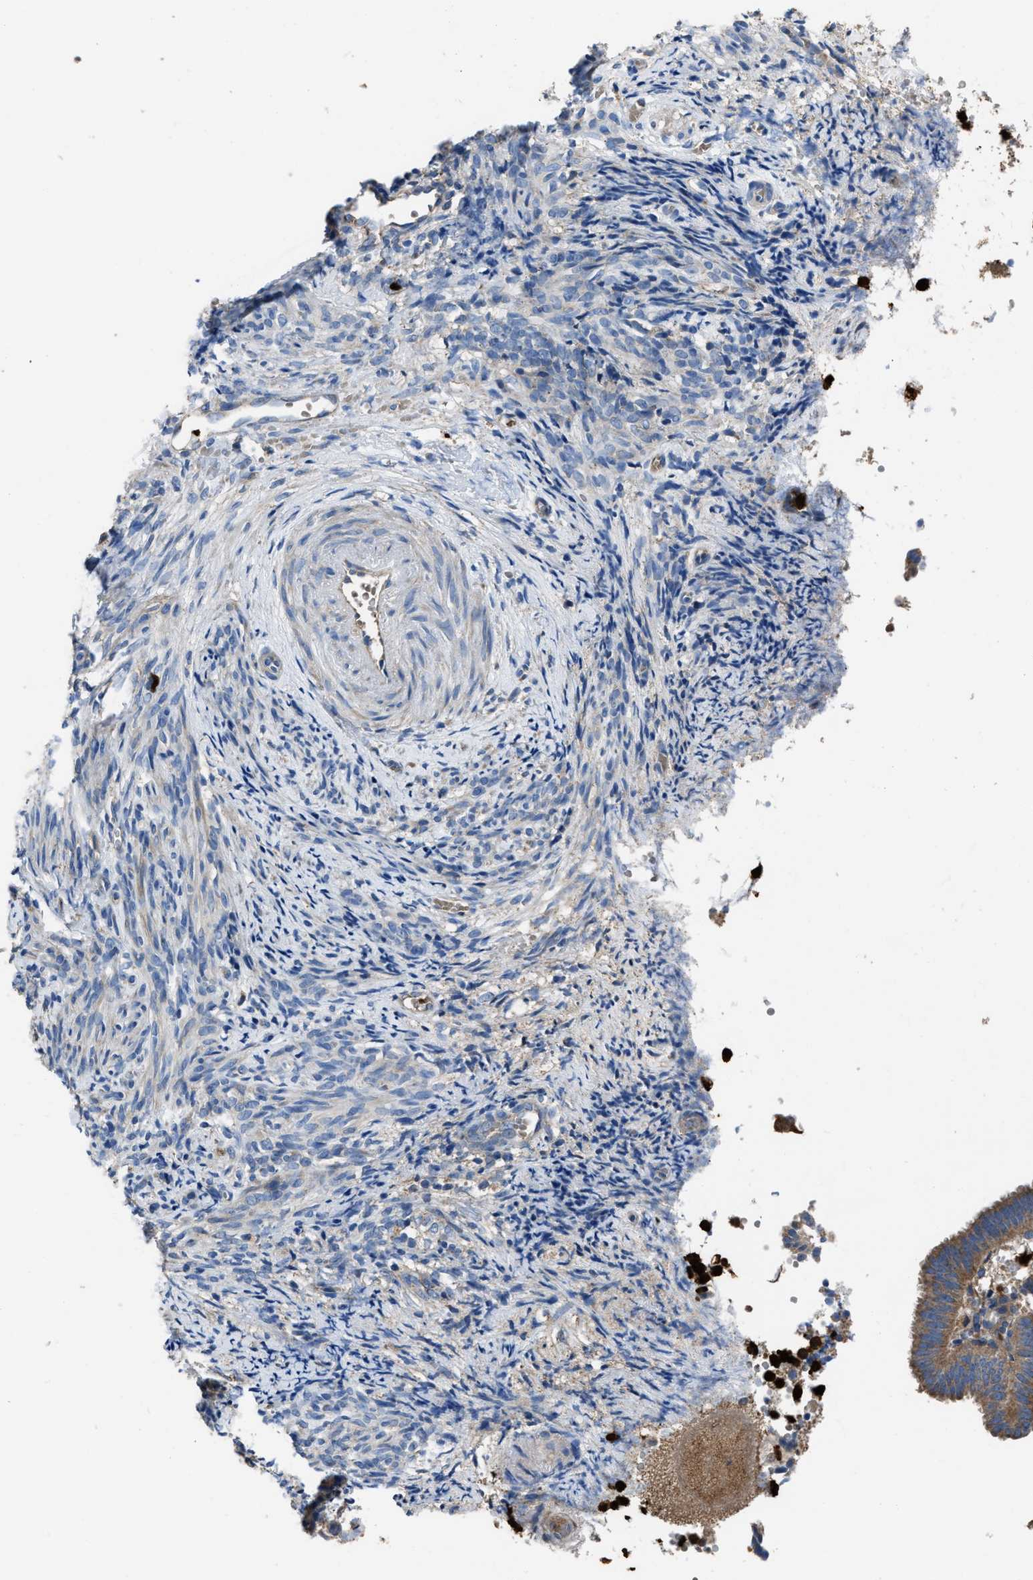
{"staining": {"intensity": "weak", "quantity": ">75%", "location": "cytoplasmic/membranous"}, "tissue": "endometrial cancer", "cell_type": "Tumor cells", "image_type": "cancer", "snomed": [{"axis": "morphology", "description": "Adenocarcinoma, NOS"}, {"axis": "topography", "description": "Endometrium"}], "caption": "Endometrial cancer (adenocarcinoma) stained with a protein marker demonstrates weak staining in tumor cells.", "gene": "ANGPT1", "patient": {"sex": "female", "age": 58}}